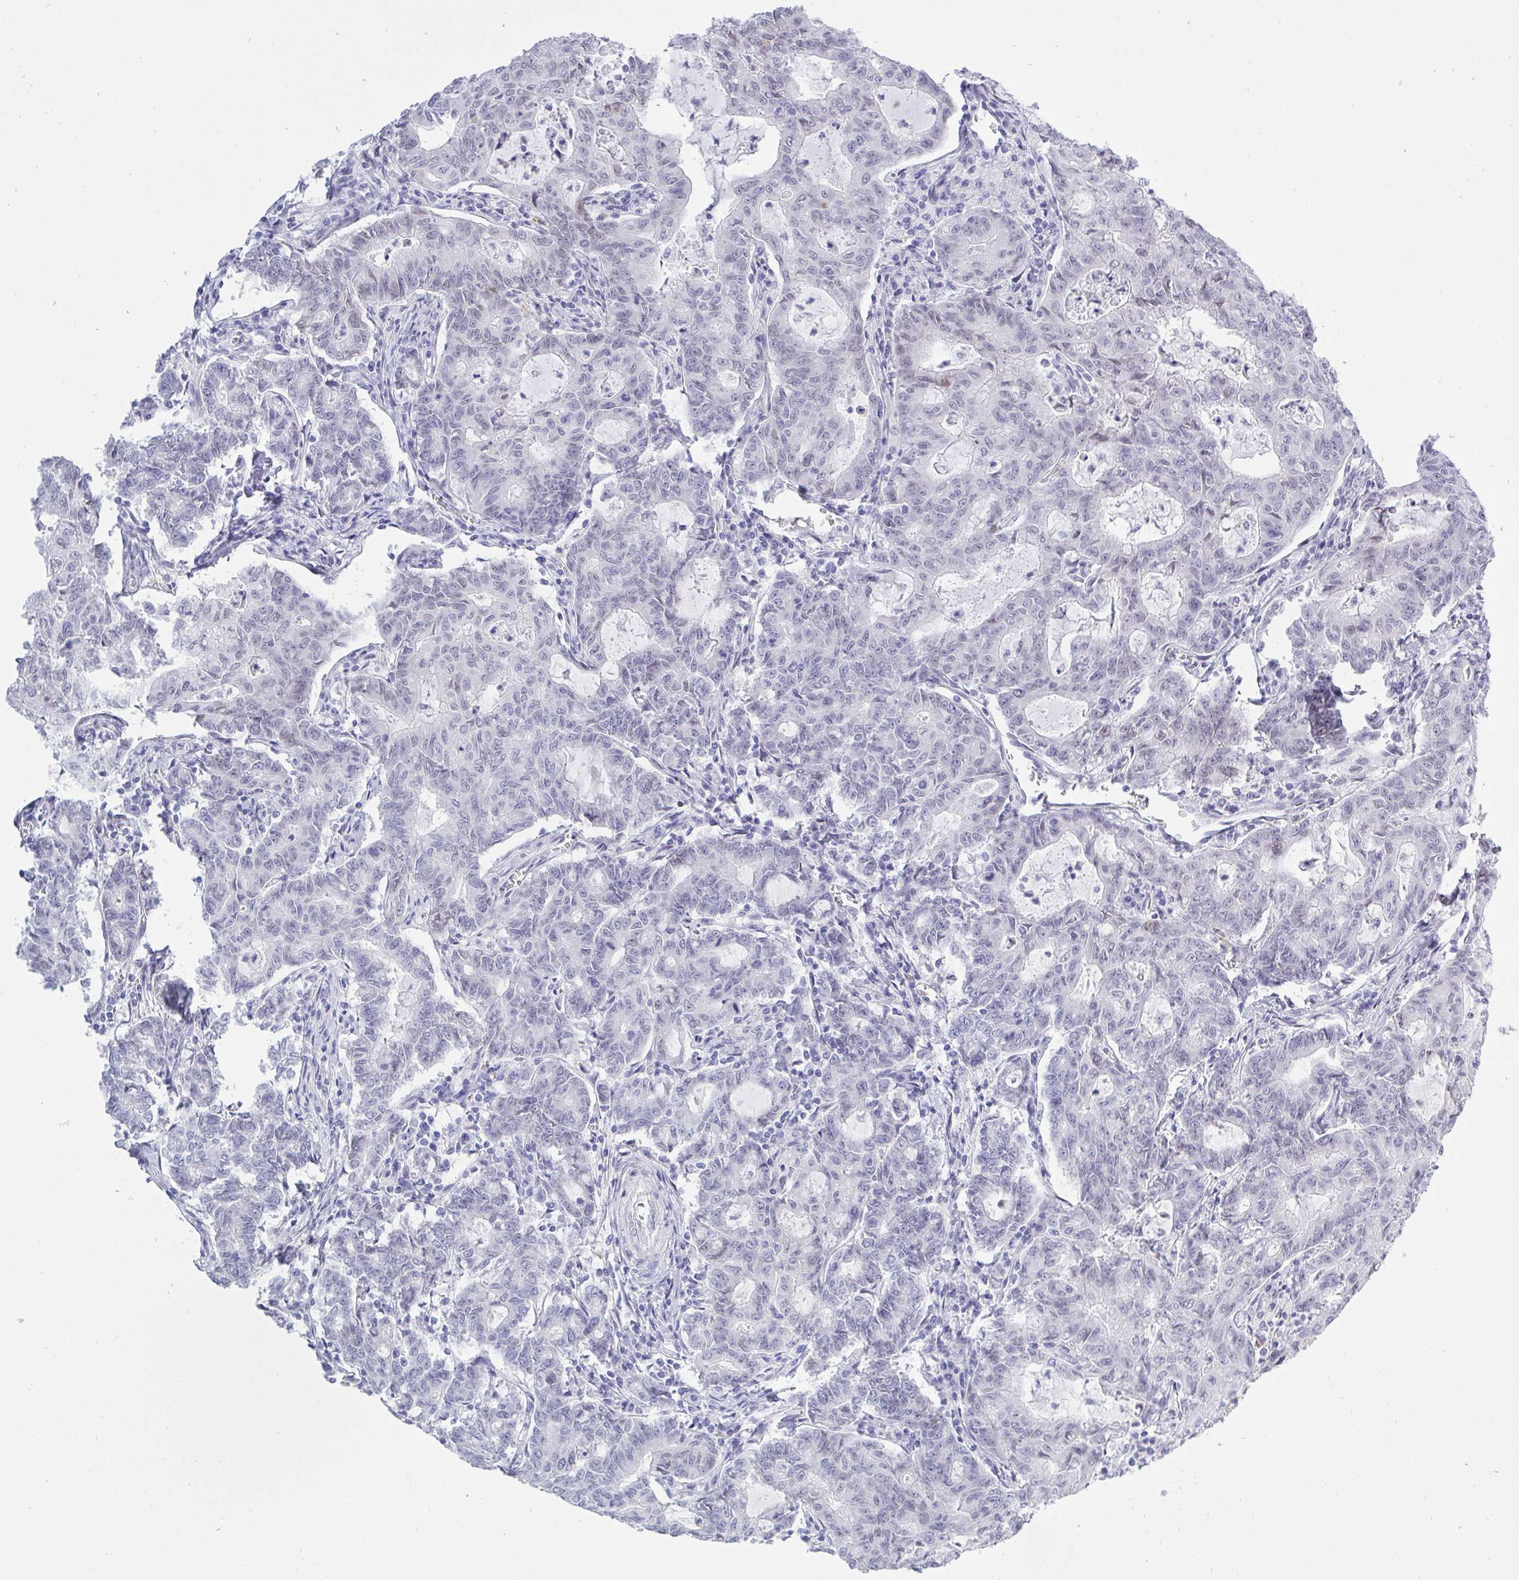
{"staining": {"intensity": "negative", "quantity": "none", "location": "none"}, "tissue": "stomach cancer", "cell_type": "Tumor cells", "image_type": "cancer", "snomed": [{"axis": "morphology", "description": "Adenocarcinoma, NOS"}, {"axis": "topography", "description": "Stomach, upper"}], "caption": "Immunohistochemical staining of stomach adenocarcinoma shows no significant staining in tumor cells.", "gene": "MFSD4A", "patient": {"sex": "female", "age": 79}}